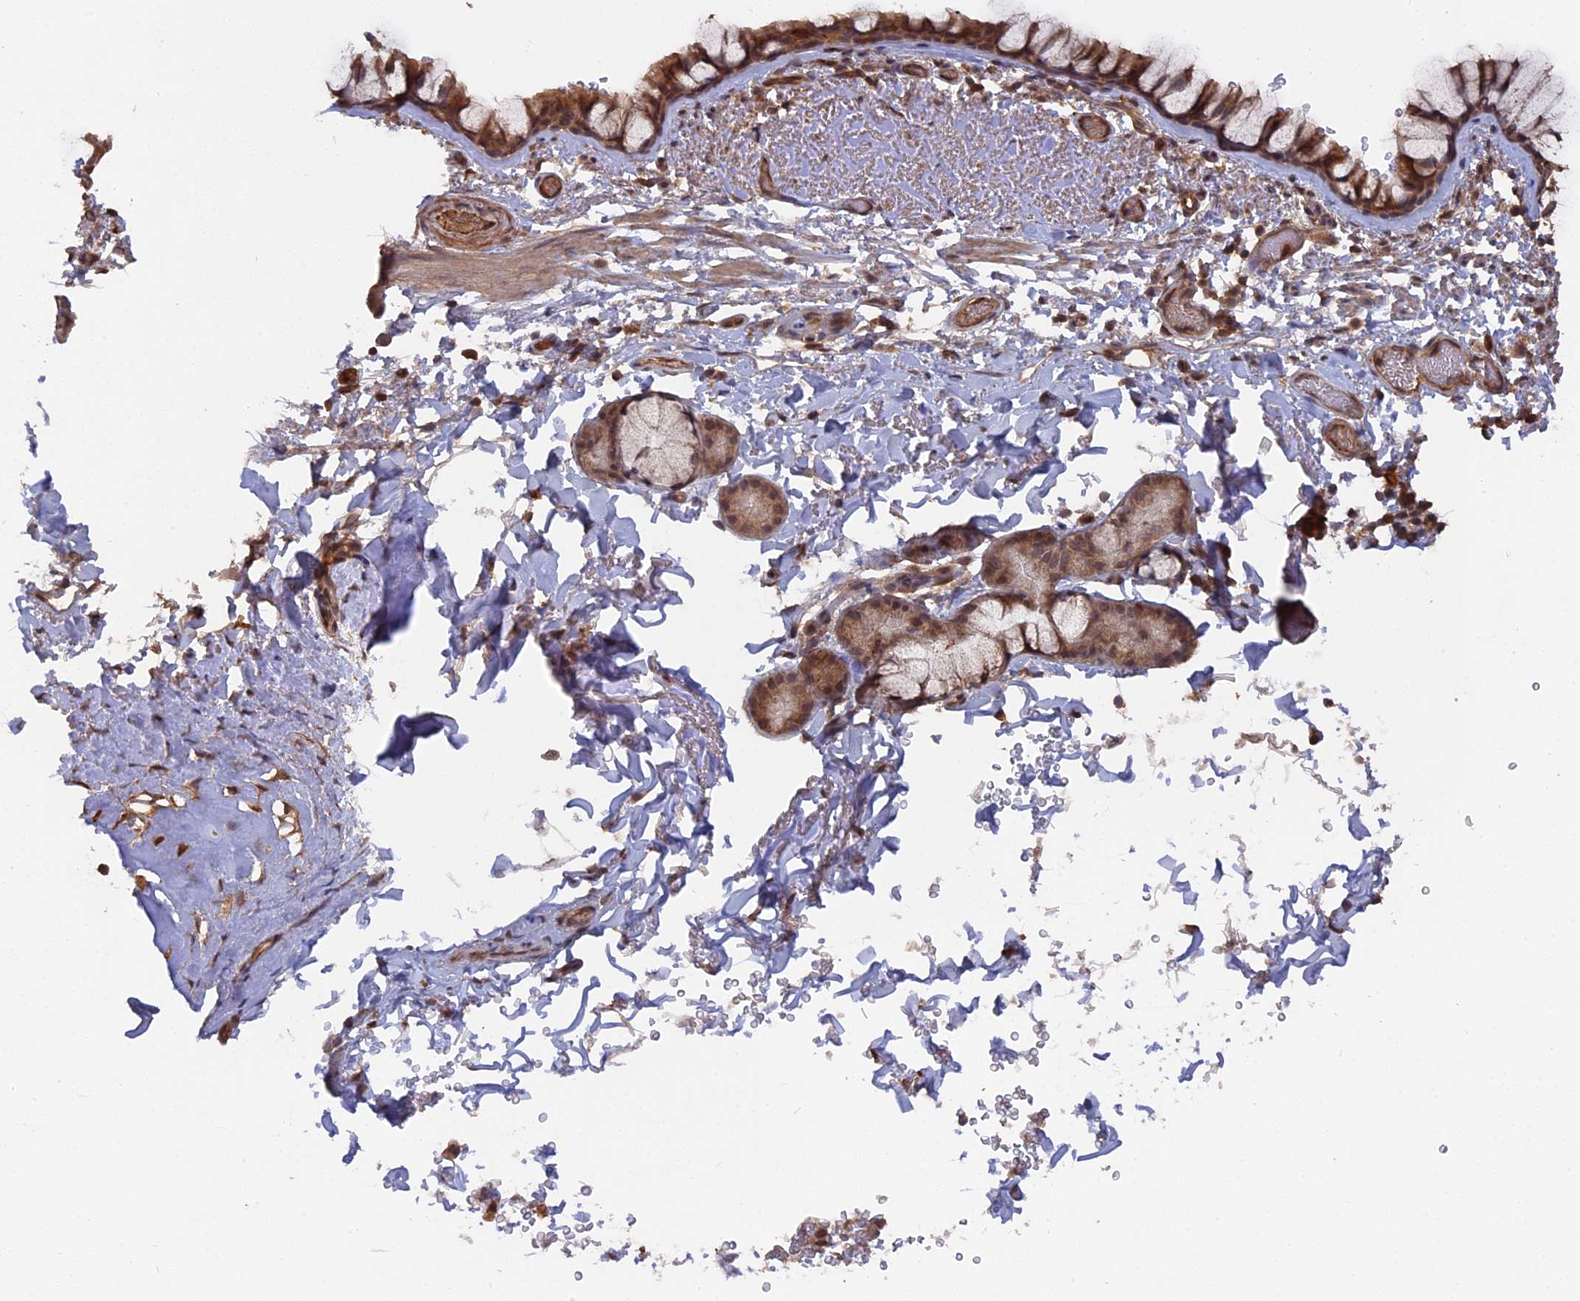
{"staining": {"intensity": "moderate", "quantity": ">75%", "location": "cytoplasmic/membranous,nuclear"}, "tissue": "bronchus", "cell_type": "Respiratory epithelial cells", "image_type": "normal", "snomed": [{"axis": "morphology", "description": "Normal tissue, NOS"}, {"axis": "topography", "description": "Bronchus"}], "caption": "This histopathology image reveals normal bronchus stained with immunohistochemistry (IHC) to label a protein in brown. The cytoplasmic/membranous,nuclear of respiratory epithelial cells show moderate positivity for the protein. Nuclei are counter-stained blue.", "gene": "TELO2", "patient": {"sex": "male", "age": 65}}